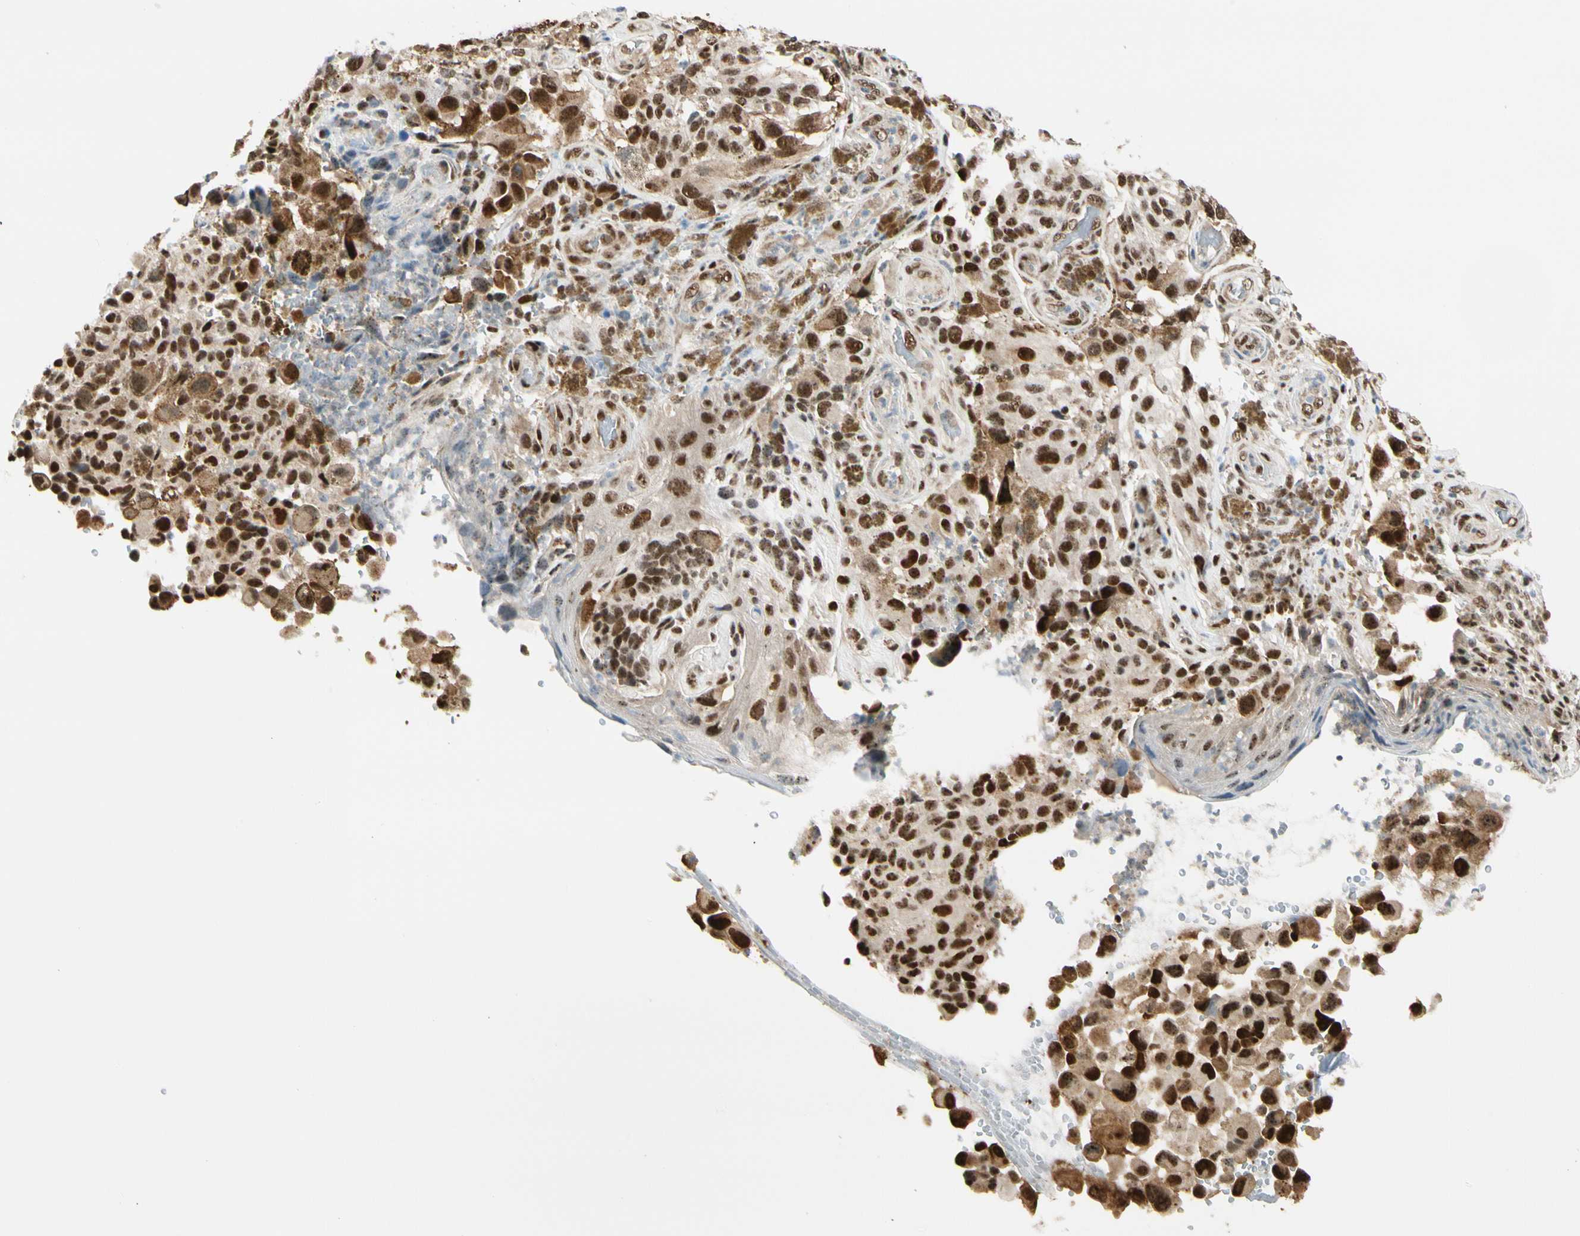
{"staining": {"intensity": "strong", "quantity": ">75%", "location": "cytoplasmic/membranous,nuclear"}, "tissue": "melanoma", "cell_type": "Tumor cells", "image_type": "cancer", "snomed": [{"axis": "morphology", "description": "Malignant melanoma, NOS"}, {"axis": "topography", "description": "Skin"}], "caption": "The immunohistochemical stain highlights strong cytoplasmic/membranous and nuclear staining in tumor cells of melanoma tissue.", "gene": "DAXX", "patient": {"sex": "female", "age": 73}}